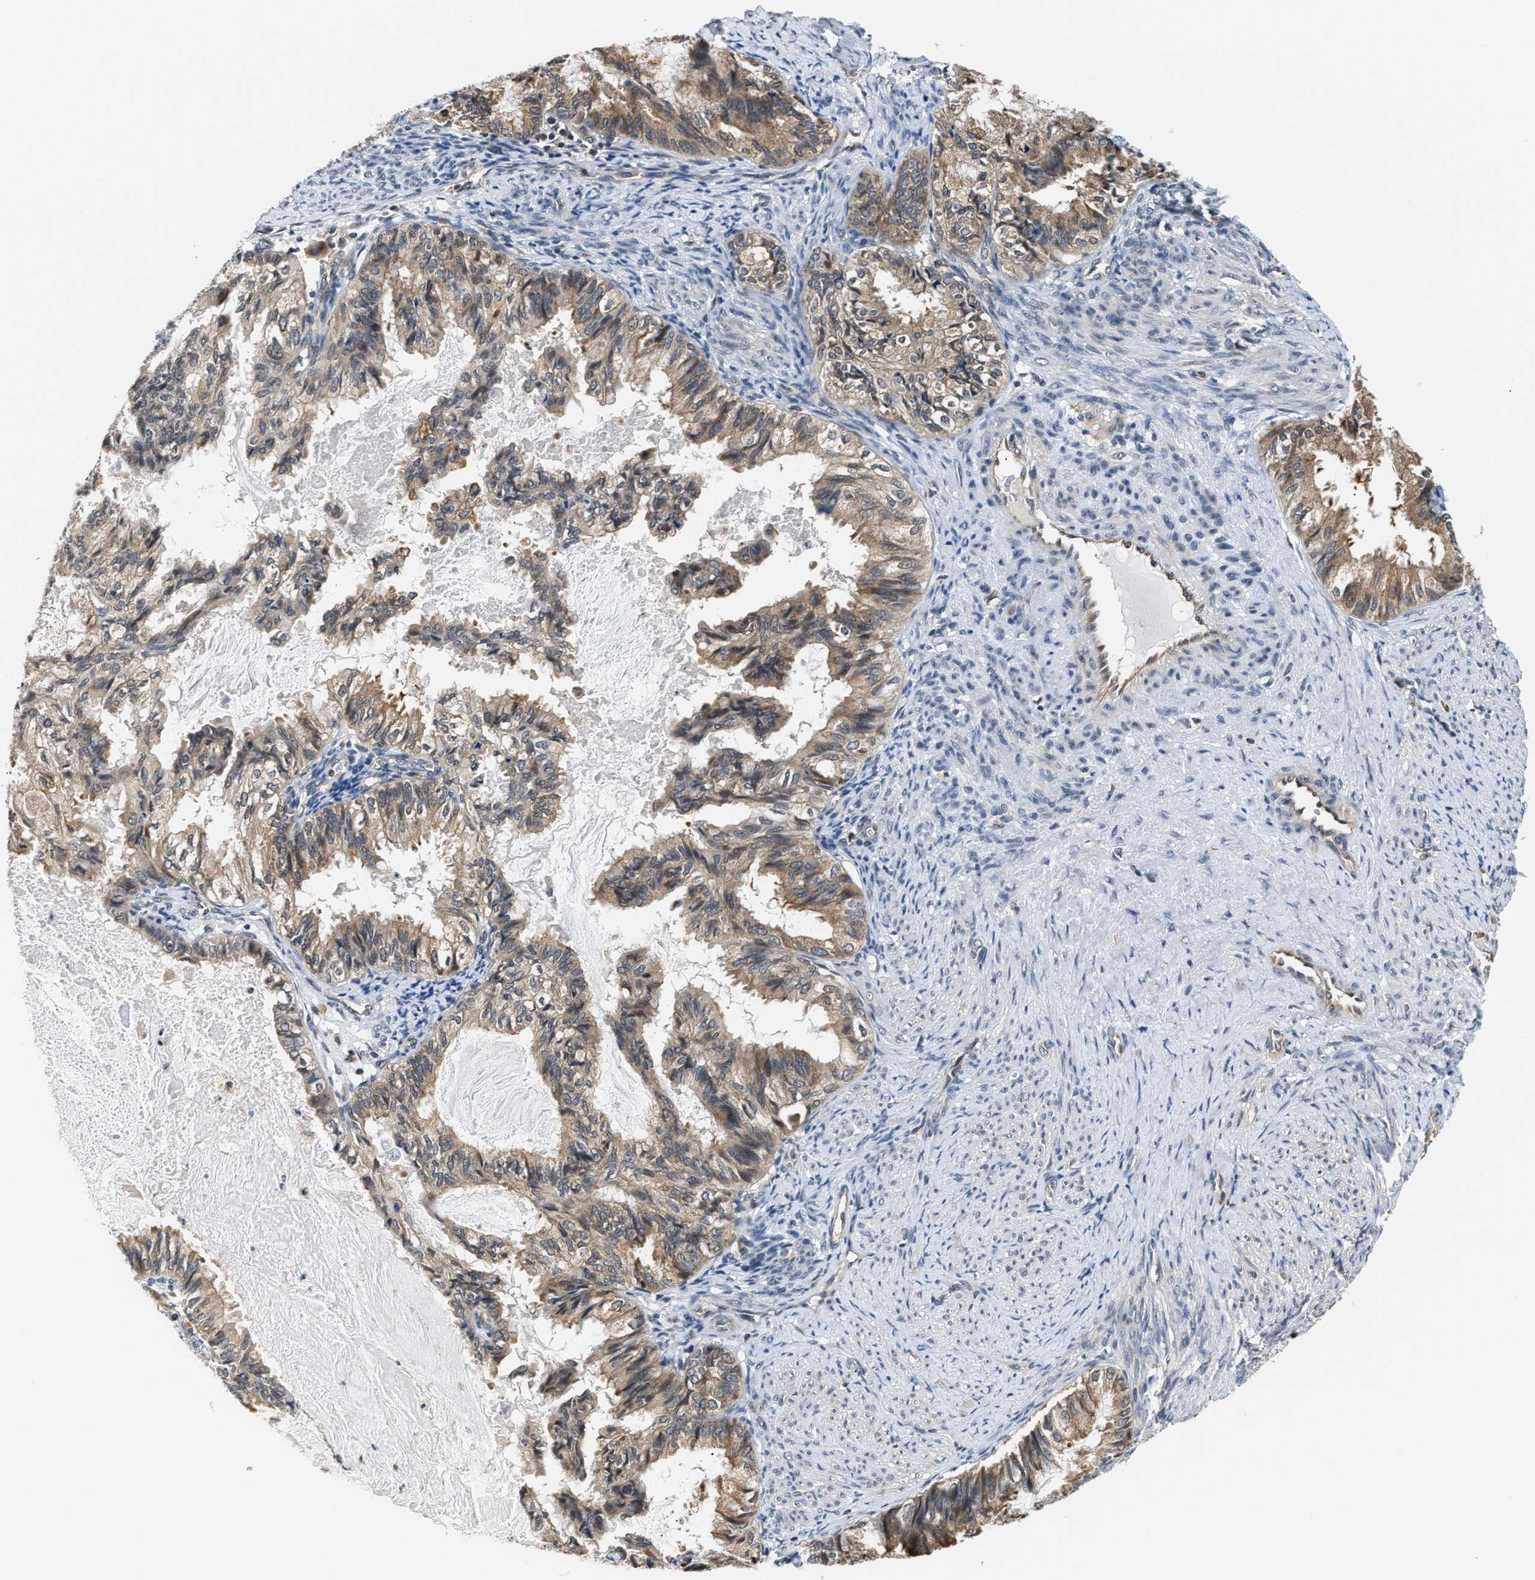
{"staining": {"intensity": "moderate", "quantity": ">75%", "location": "cytoplasmic/membranous"}, "tissue": "endometrial cancer", "cell_type": "Tumor cells", "image_type": "cancer", "snomed": [{"axis": "morphology", "description": "Adenocarcinoma, NOS"}, {"axis": "topography", "description": "Endometrium"}], "caption": "DAB (3,3'-diaminobenzidine) immunohistochemical staining of human adenocarcinoma (endometrial) displays moderate cytoplasmic/membranous protein positivity in about >75% of tumor cells.", "gene": "RAB29", "patient": {"sex": "female", "age": 86}}